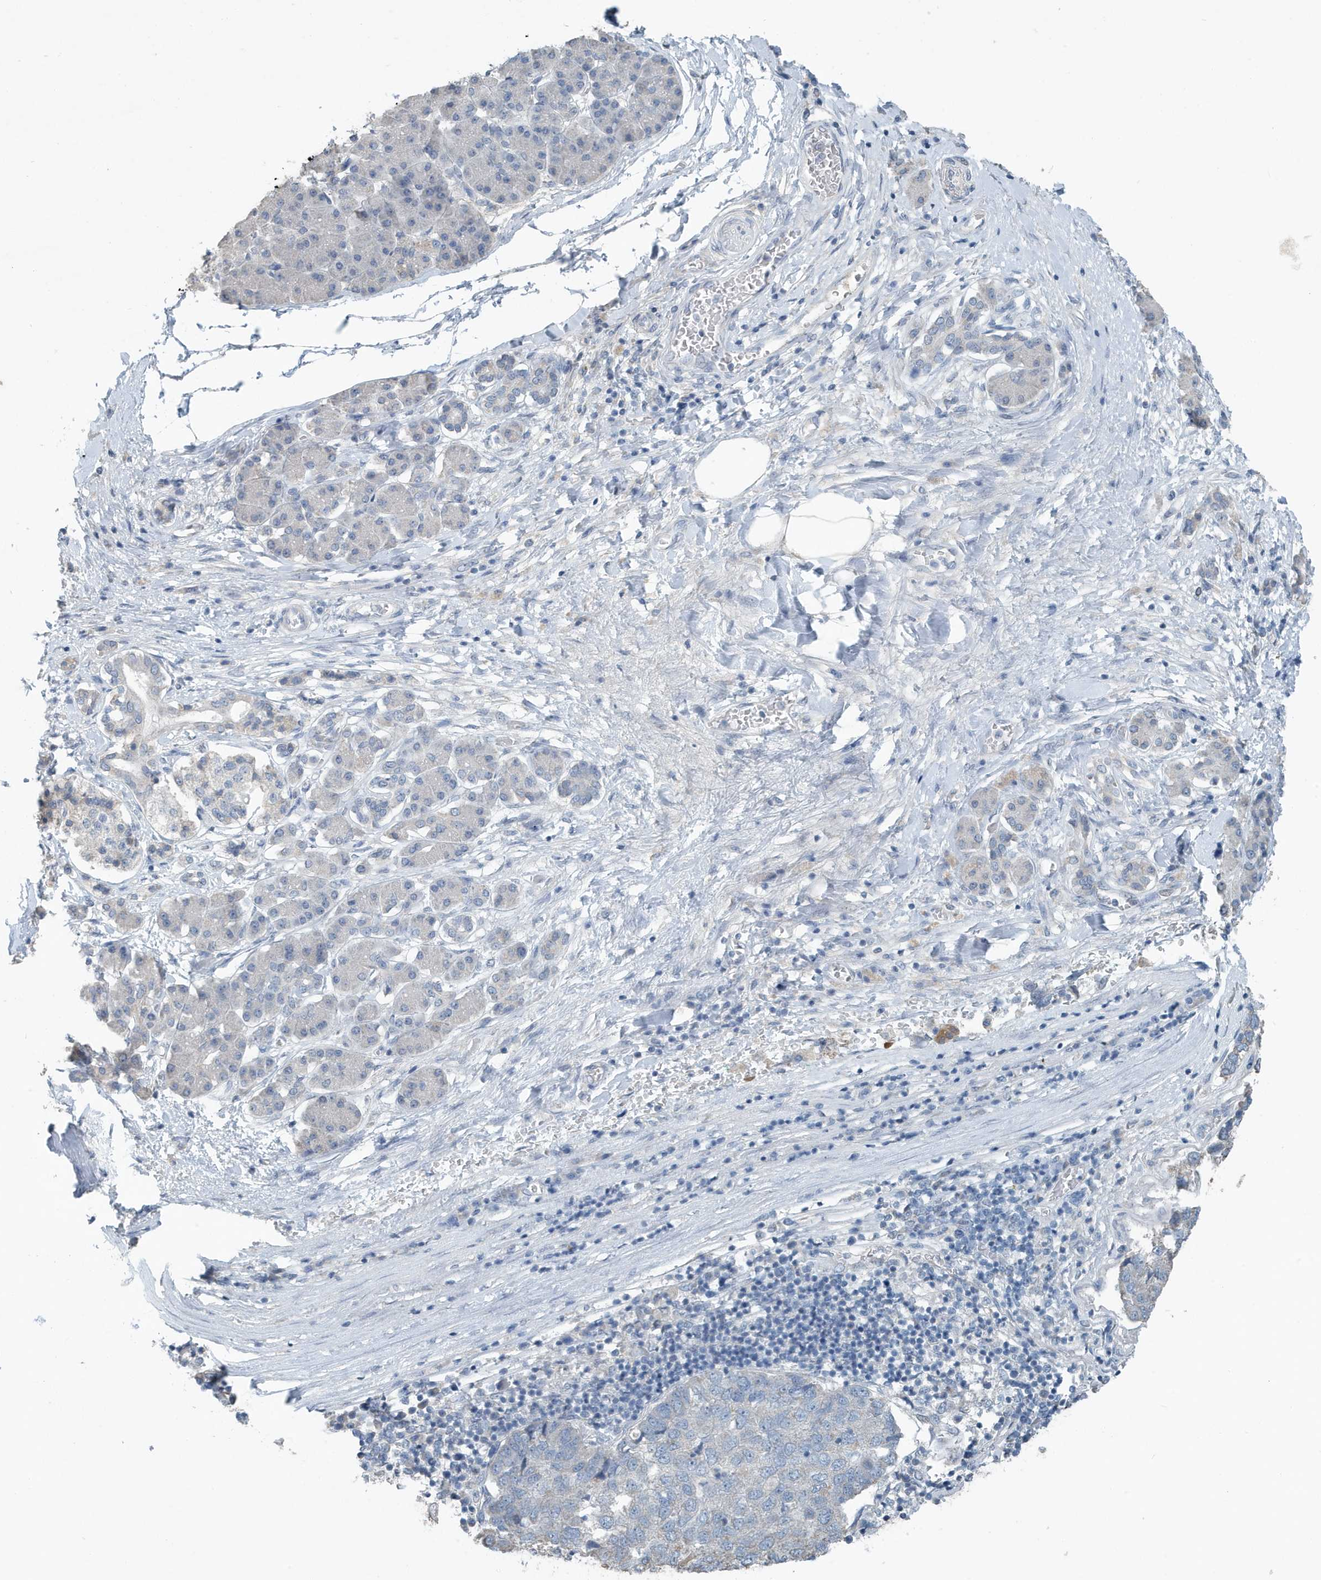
{"staining": {"intensity": "negative", "quantity": "none", "location": "none"}, "tissue": "pancreatic cancer", "cell_type": "Tumor cells", "image_type": "cancer", "snomed": [{"axis": "morphology", "description": "Adenocarcinoma, NOS"}, {"axis": "topography", "description": "Pancreas"}], "caption": "Immunohistochemical staining of human pancreatic cancer reveals no significant positivity in tumor cells. (DAB IHC with hematoxylin counter stain).", "gene": "UGT2B4", "patient": {"sex": "female", "age": 61}}